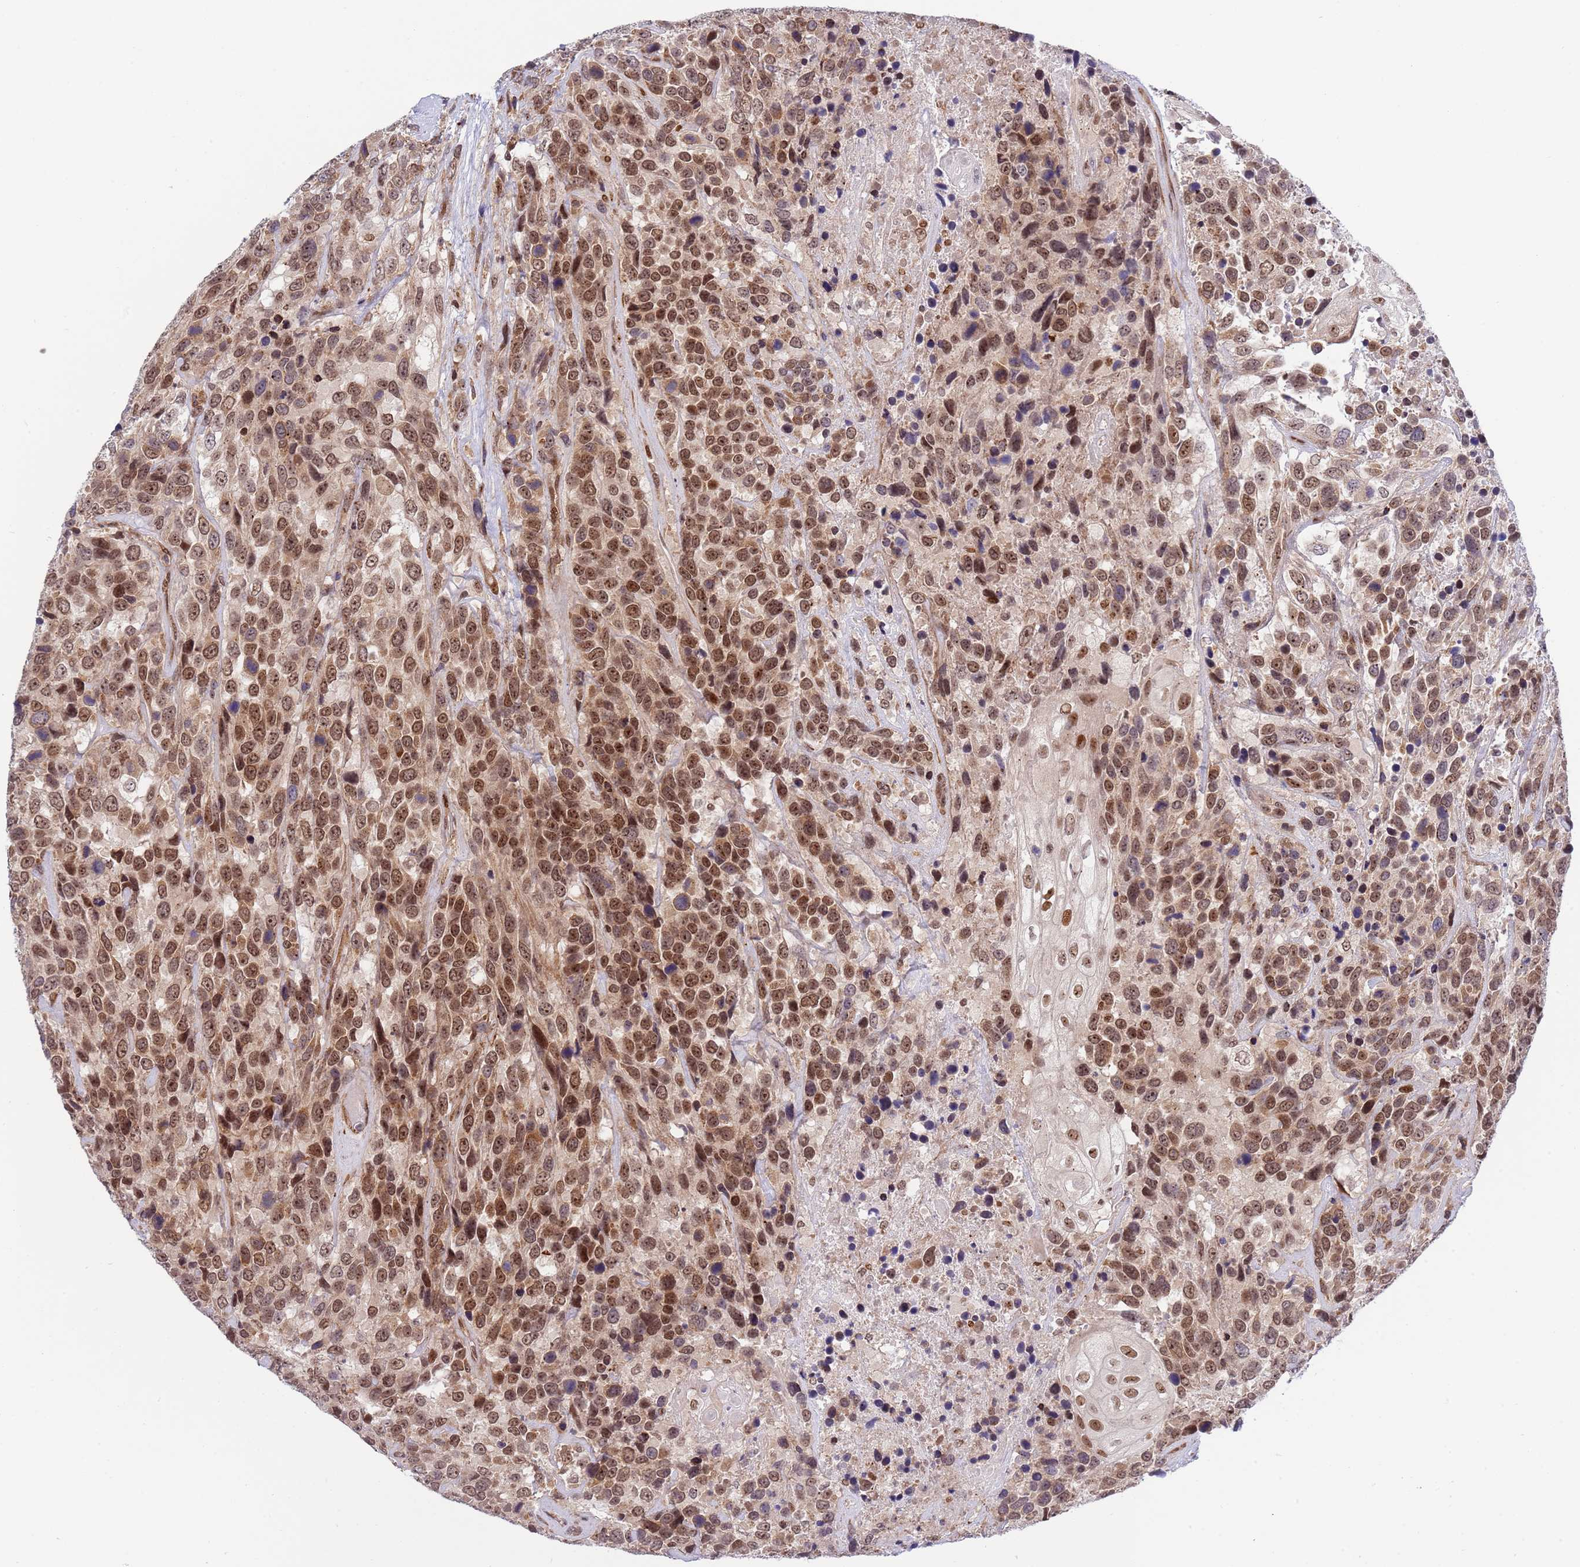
{"staining": {"intensity": "moderate", "quantity": ">75%", "location": "nuclear"}, "tissue": "urothelial cancer", "cell_type": "Tumor cells", "image_type": "cancer", "snomed": [{"axis": "morphology", "description": "Urothelial carcinoma, High grade"}, {"axis": "topography", "description": "Urinary bladder"}], "caption": "Immunohistochemical staining of human urothelial cancer exhibits moderate nuclear protein positivity in approximately >75% of tumor cells.", "gene": "TBX10", "patient": {"sex": "female", "age": 70}}